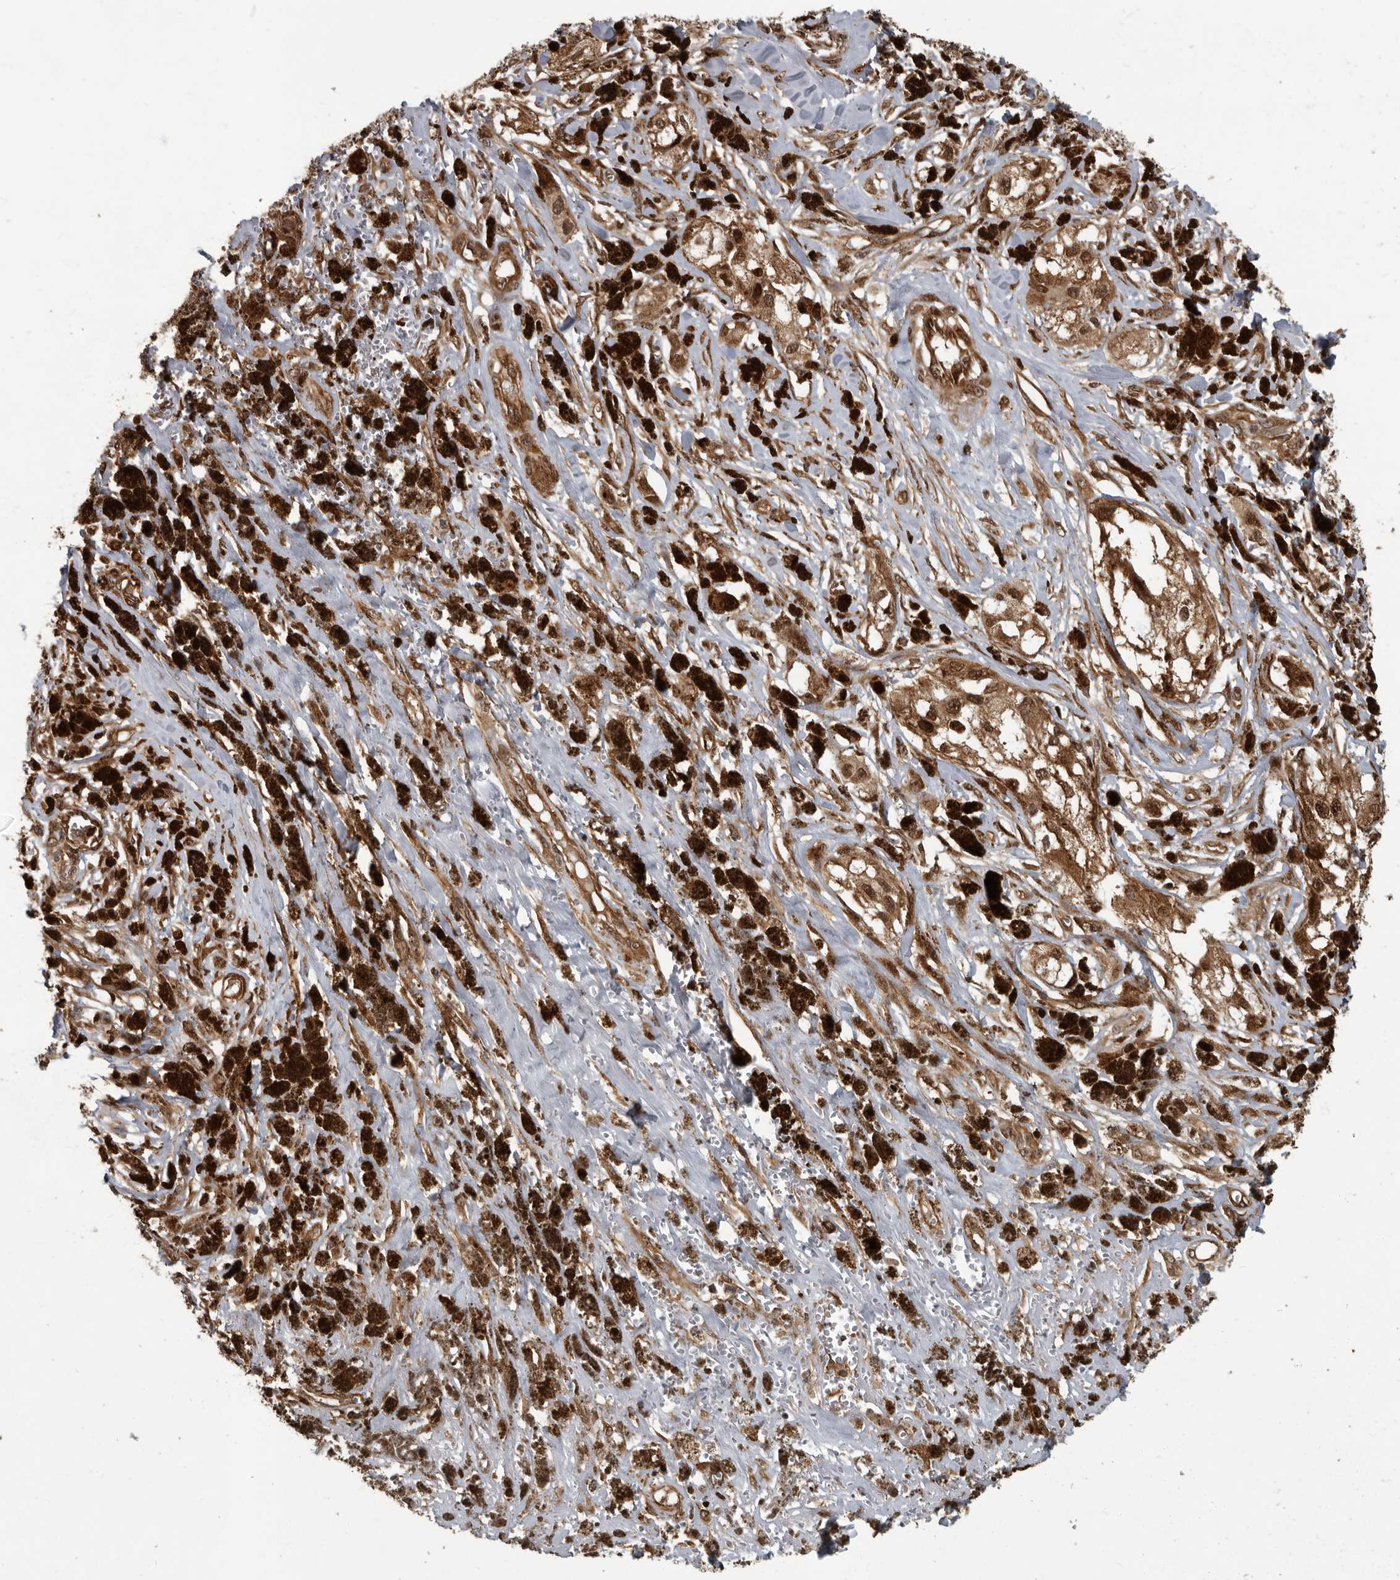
{"staining": {"intensity": "moderate", "quantity": ">75%", "location": "cytoplasmic/membranous,nuclear"}, "tissue": "melanoma", "cell_type": "Tumor cells", "image_type": "cancer", "snomed": [{"axis": "morphology", "description": "Malignant melanoma, NOS"}, {"axis": "topography", "description": "Skin"}], "caption": "Human melanoma stained with a brown dye exhibits moderate cytoplasmic/membranous and nuclear positive positivity in about >75% of tumor cells.", "gene": "VPS50", "patient": {"sex": "male", "age": 88}}